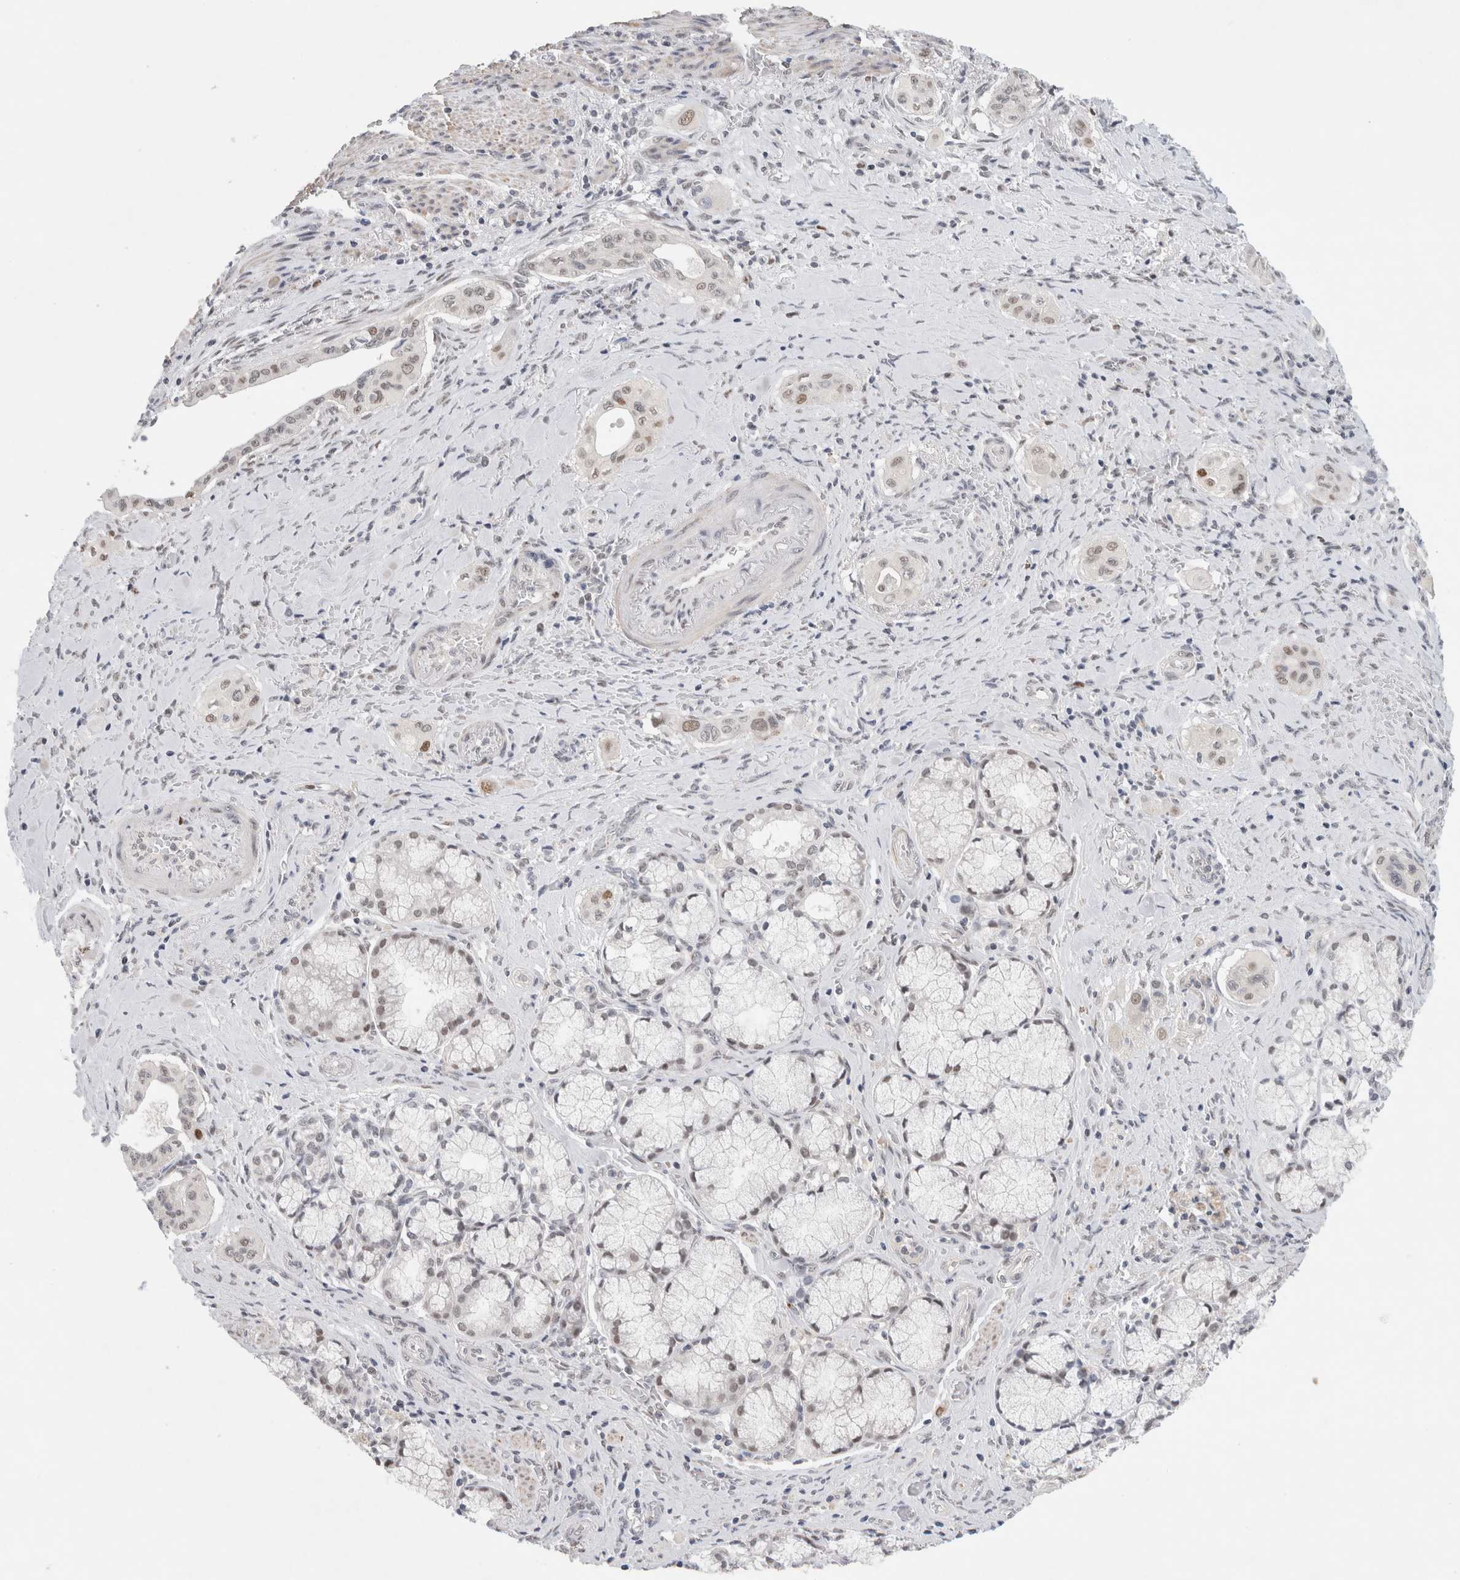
{"staining": {"intensity": "weak", "quantity": "25%-75%", "location": "nuclear"}, "tissue": "pancreatic cancer", "cell_type": "Tumor cells", "image_type": "cancer", "snomed": [{"axis": "morphology", "description": "Adenocarcinoma, NOS"}, {"axis": "topography", "description": "Pancreas"}], "caption": "Immunohistochemical staining of human pancreatic adenocarcinoma shows low levels of weak nuclear positivity in about 25%-75% of tumor cells. (DAB (3,3'-diaminobenzidine) IHC, brown staining for protein, blue staining for nuclei).", "gene": "KNL1", "patient": {"sex": "male", "age": 77}}